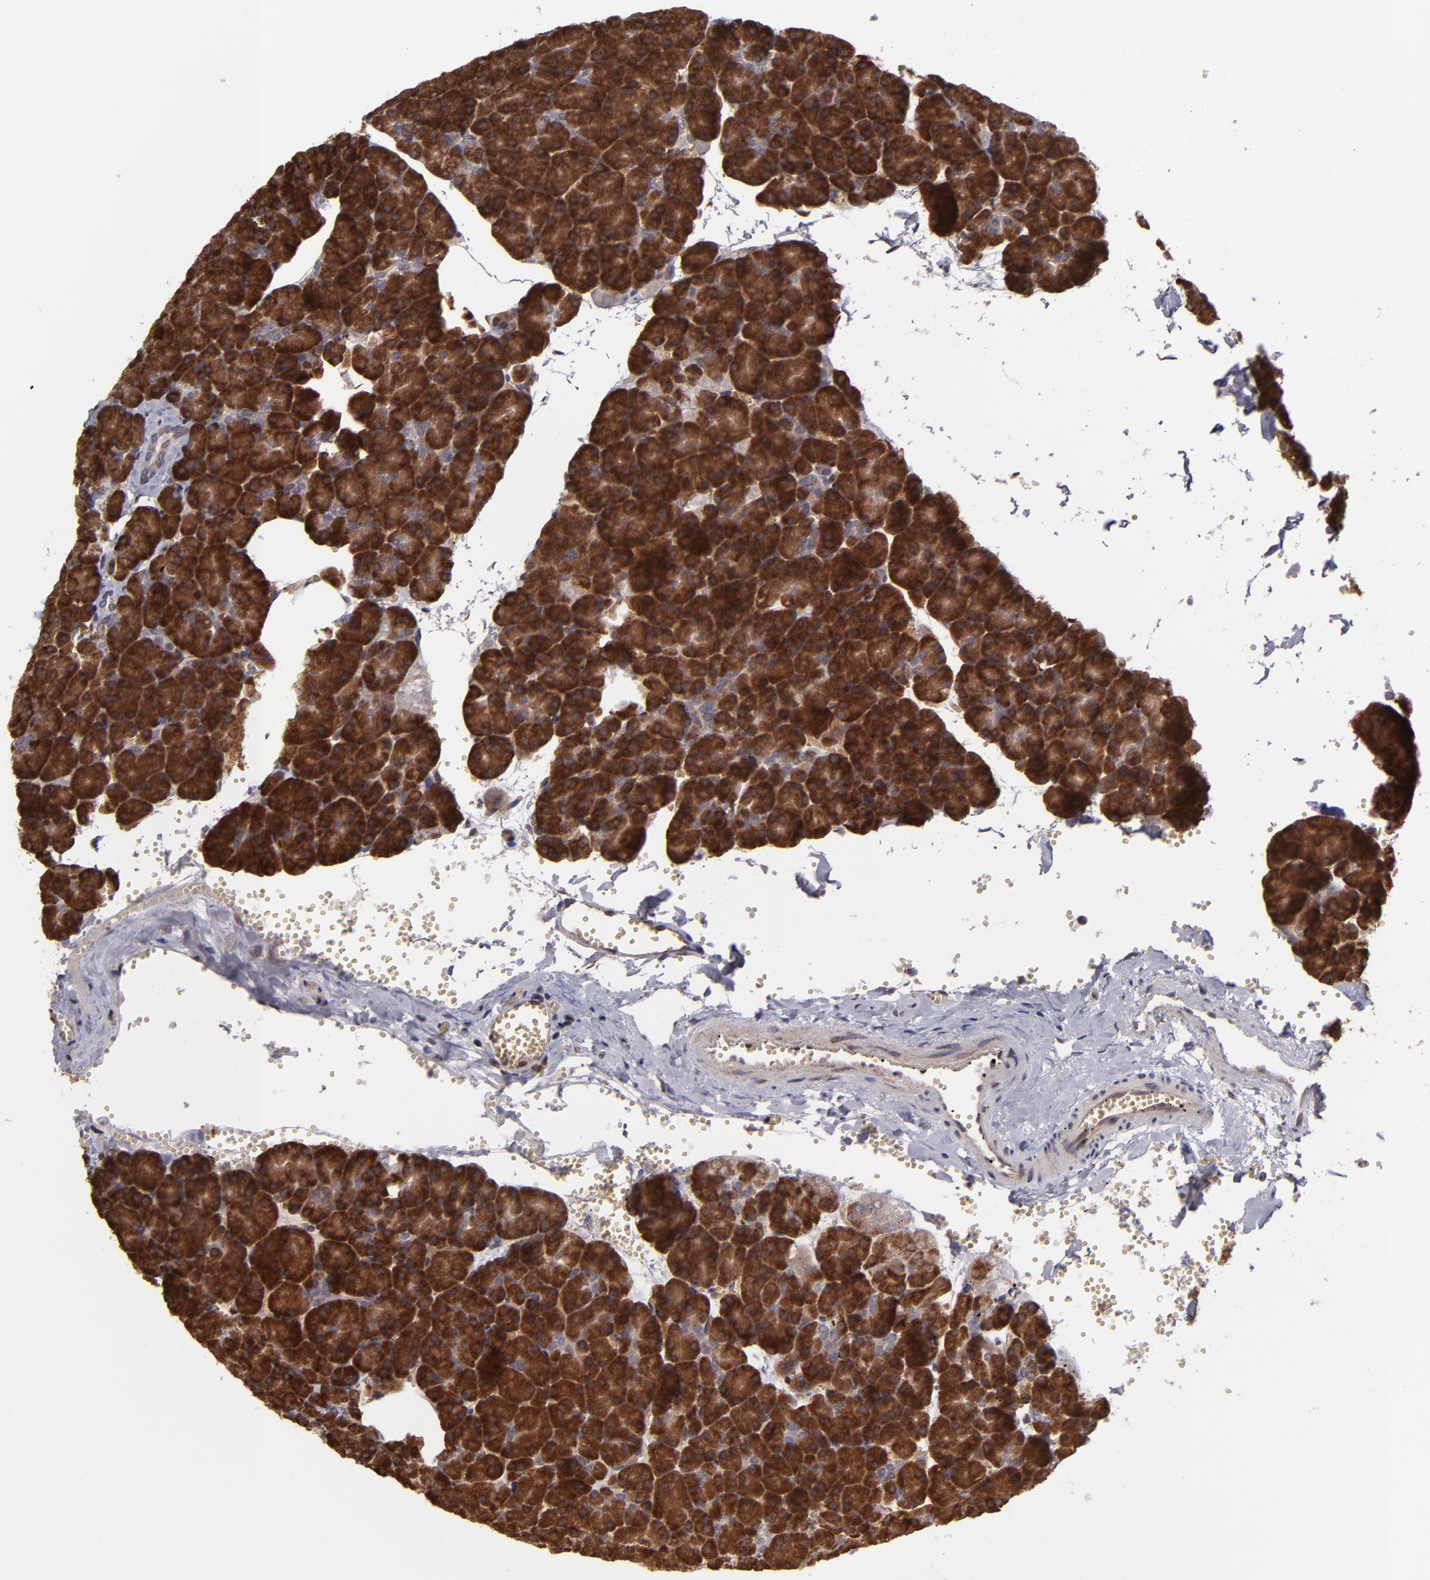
{"staining": {"intensity": "strong", "quantity": ">75%", "location": "cytoplasmic/membranous"}, "tissue": "pancreas", "cell_type": "Exocrine glandular cells", "image_type": "normal", "snomed": [{"axis": "morphology", "description": "Normal tissue, NOS"}, {"axis": "topography", "description": "Pancreas"}], "caption": "Normal pancreas was stained to show a protein in brown. There is high levels of strong cytoplasmic/membranous positivity in about >75% of exocrine glandular cells. (Brightfield microscopy of DAB IHC at high magnification).", "gene": "CASP1", "patient": {"sex": "female", "age": 35}}